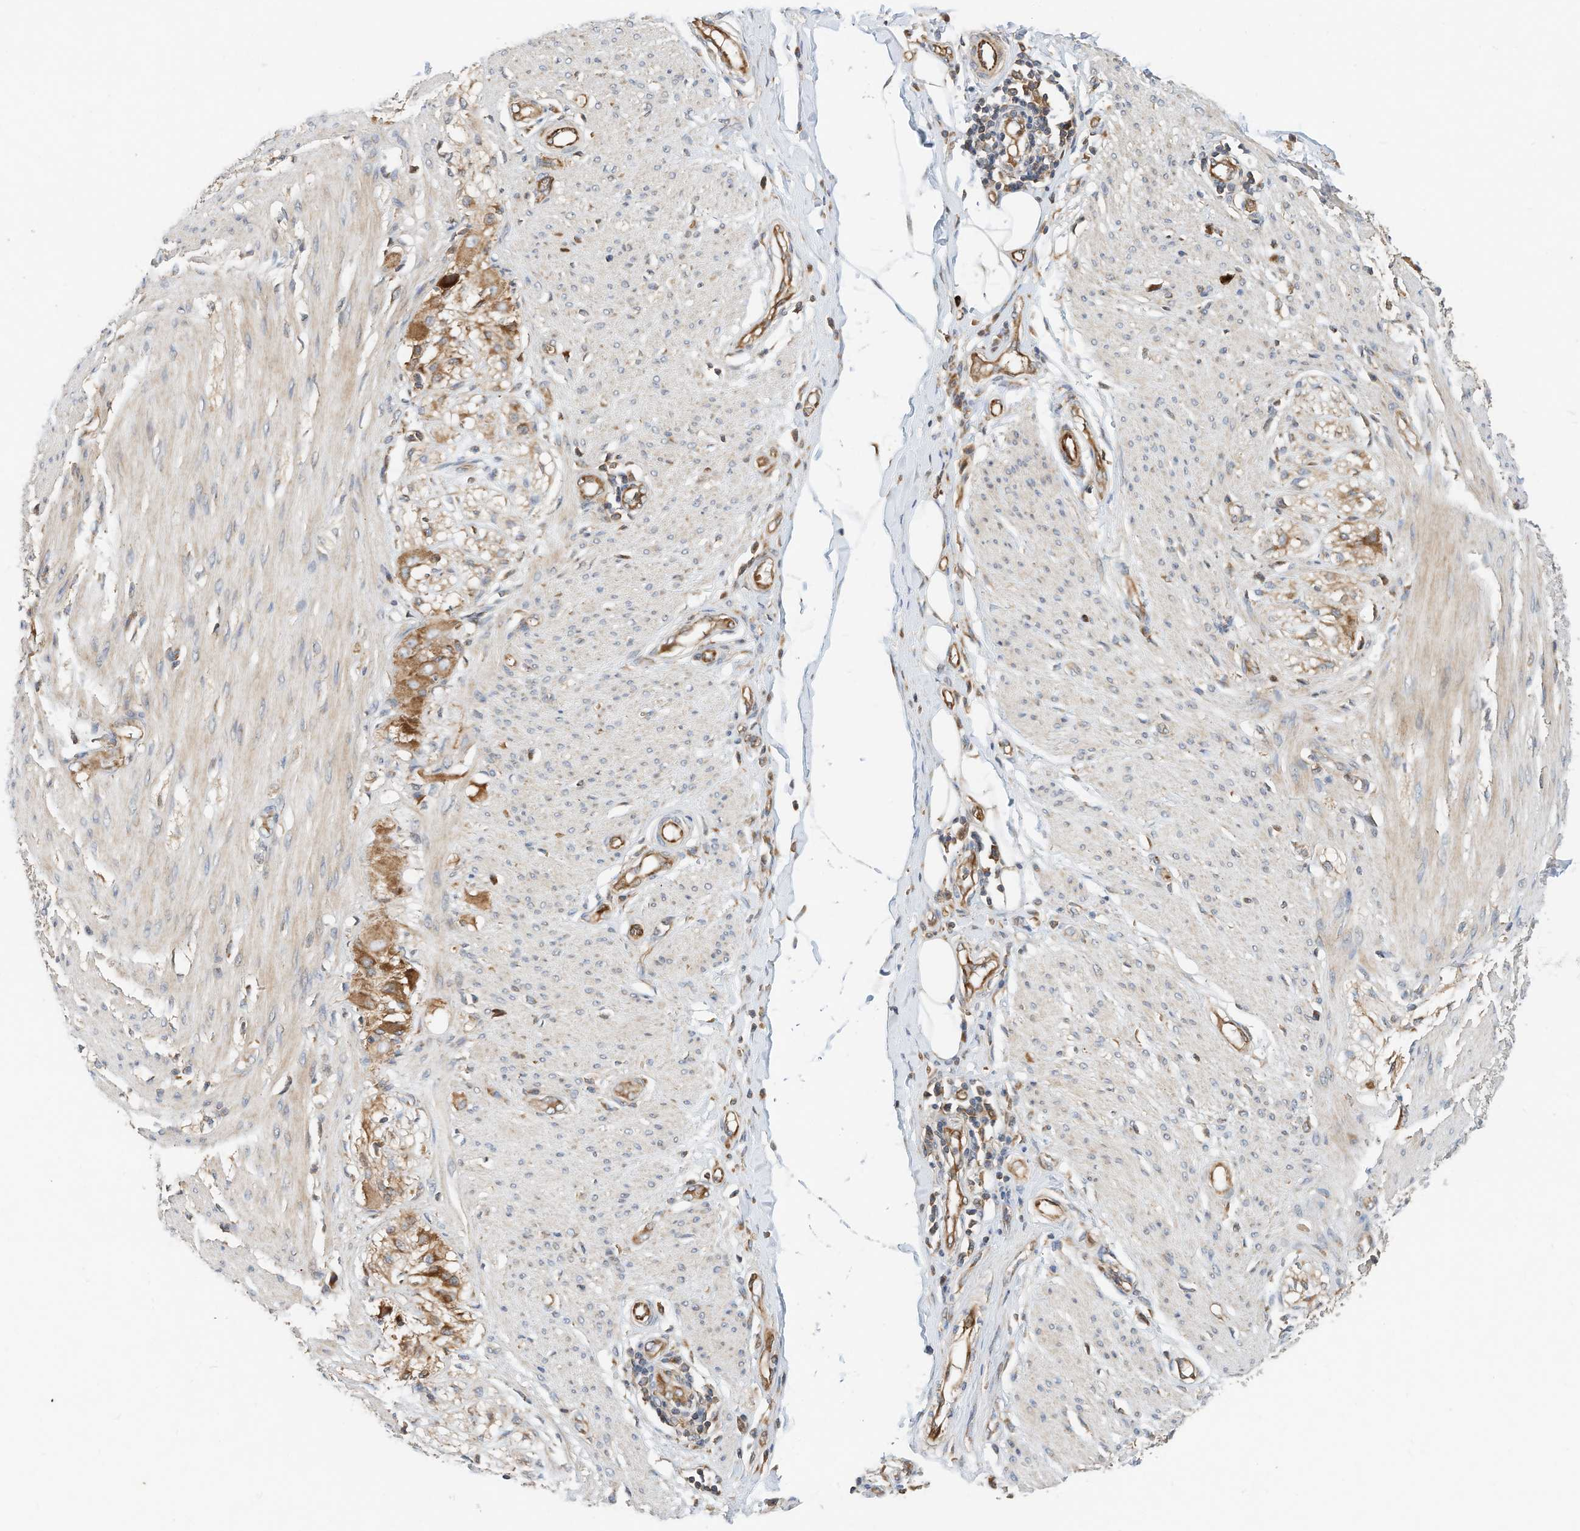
{"staining": {"intensity": "weak", "quantity": ">75%", "location": "cytoplasmic/membranous"}, "tissue": "smooth muscle", "cell_type": "Smooth muscle cells", "image_type": "normal", "snomed": [{"axis": "morphology", "description": "Normal tissue, NOS"}, {"axis": "morphology", "description": "Adenocarcinoma, NOS"}, {"axis": "topography", "description": "Colon"}, {"axis": "topography", "description": "Peripheral nerve tissue"}], "caption": "The image demonstrates immunohistochemical staining of benign smooth muscle. There is weak cytoplasmic/membranous staining is appreciated in about >75% of smooth muscle cells.", "gene": "CPAMD8", "patient": {"sex": "male", "age": 14}}